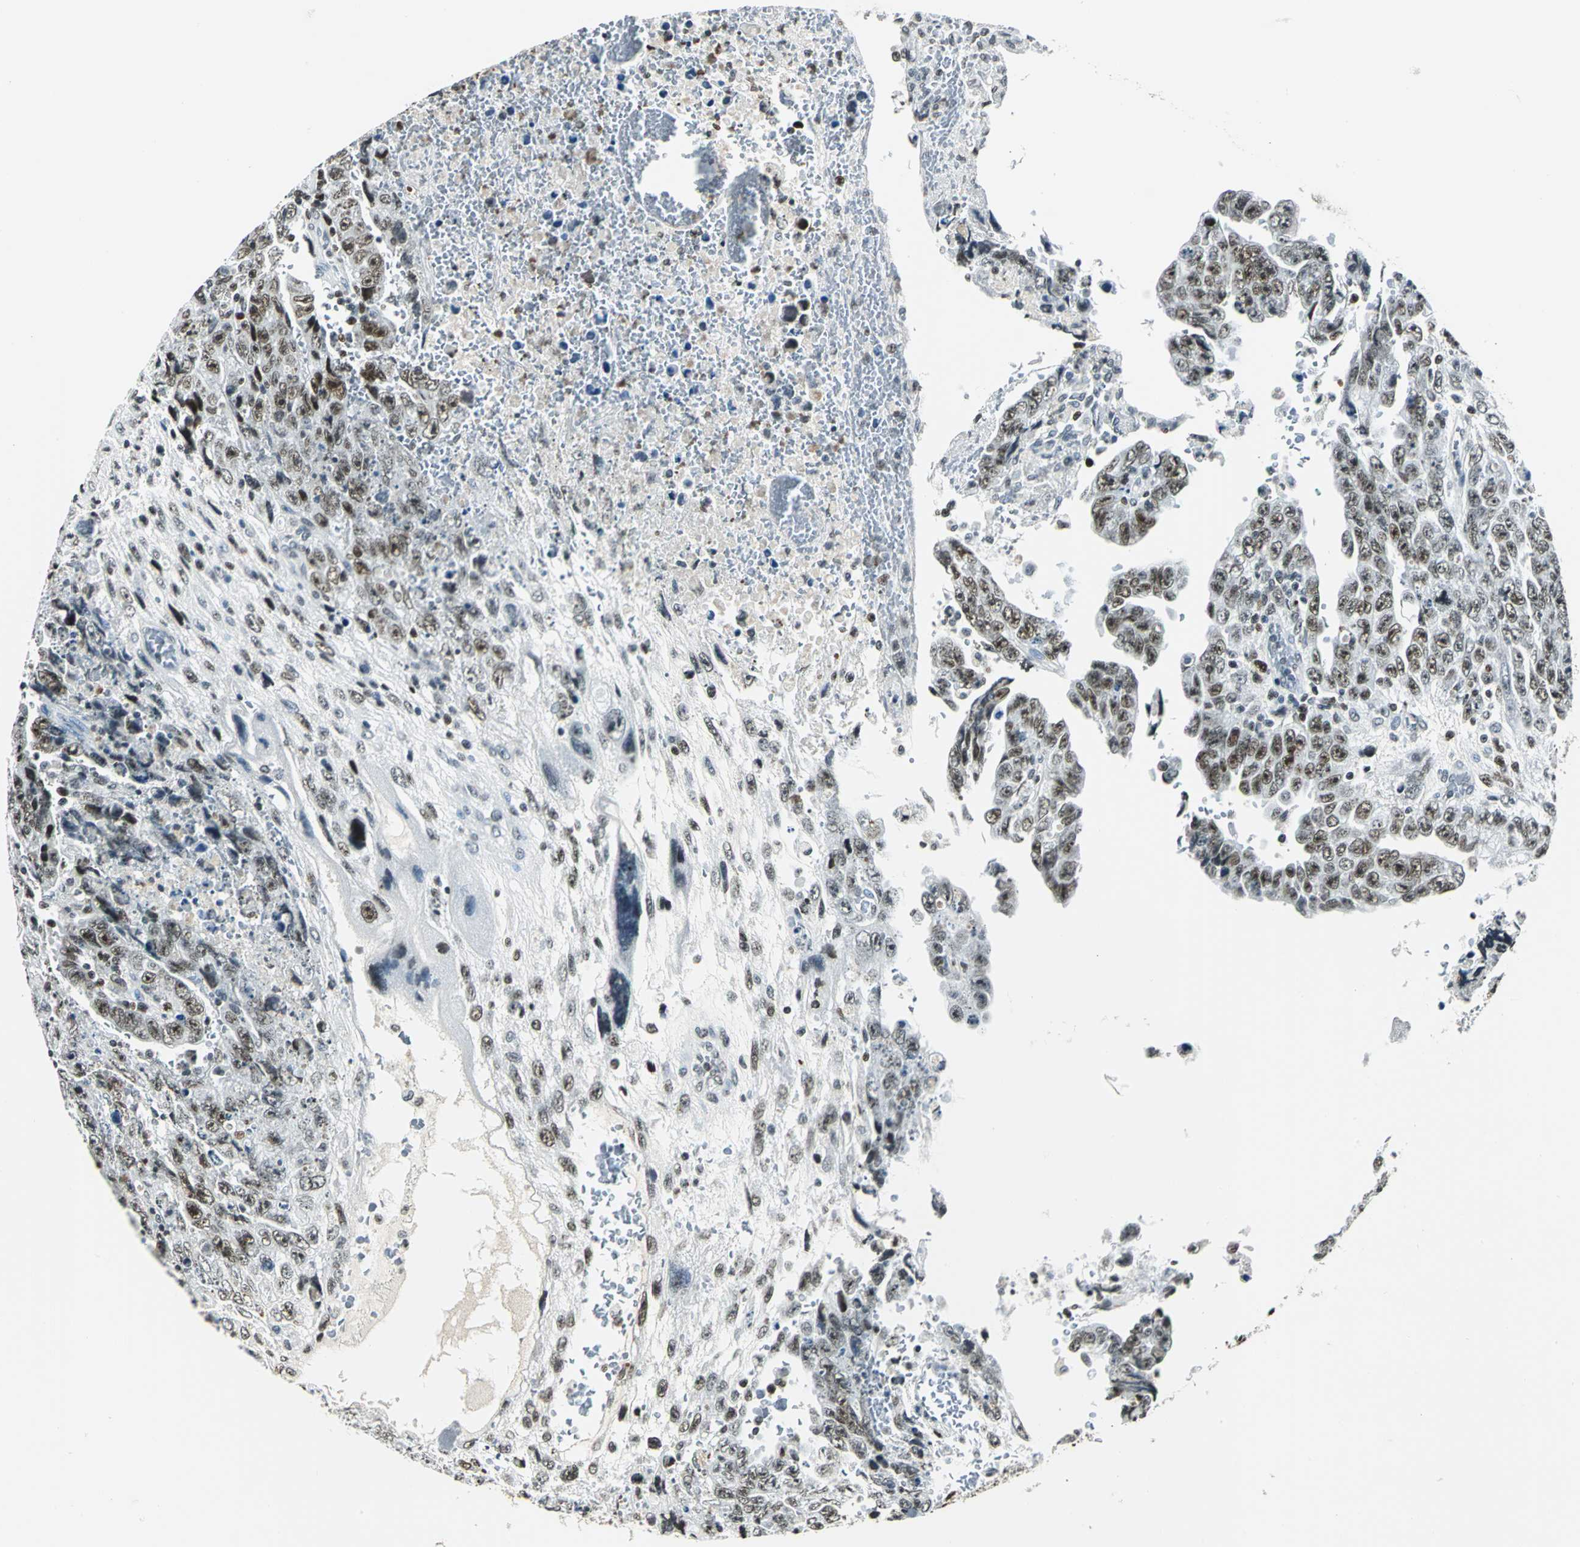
{"staining": {"intensity": "strong", "quantity": ">75%", "location": "nuclear"}, "tissue": "testis cancer", "cell_type": "Tumor cells", "image_type": "cancer", "snomed": [{"axis": "morphology", "description": "Carcinoma, Embryonal, NOS"}, {"axis": "topography", "description": "Testis"}], "caption": "Immunohistochemistry histopathology image of neoplastic tissue: testis cancer stained using IHC displays high levels of strong protein expression localized specifically in the nuclear of tumor cells, appearing as a nuclear brown color.", "gene": "MCM4", "patient": {"sex": "male", "age": 28}}